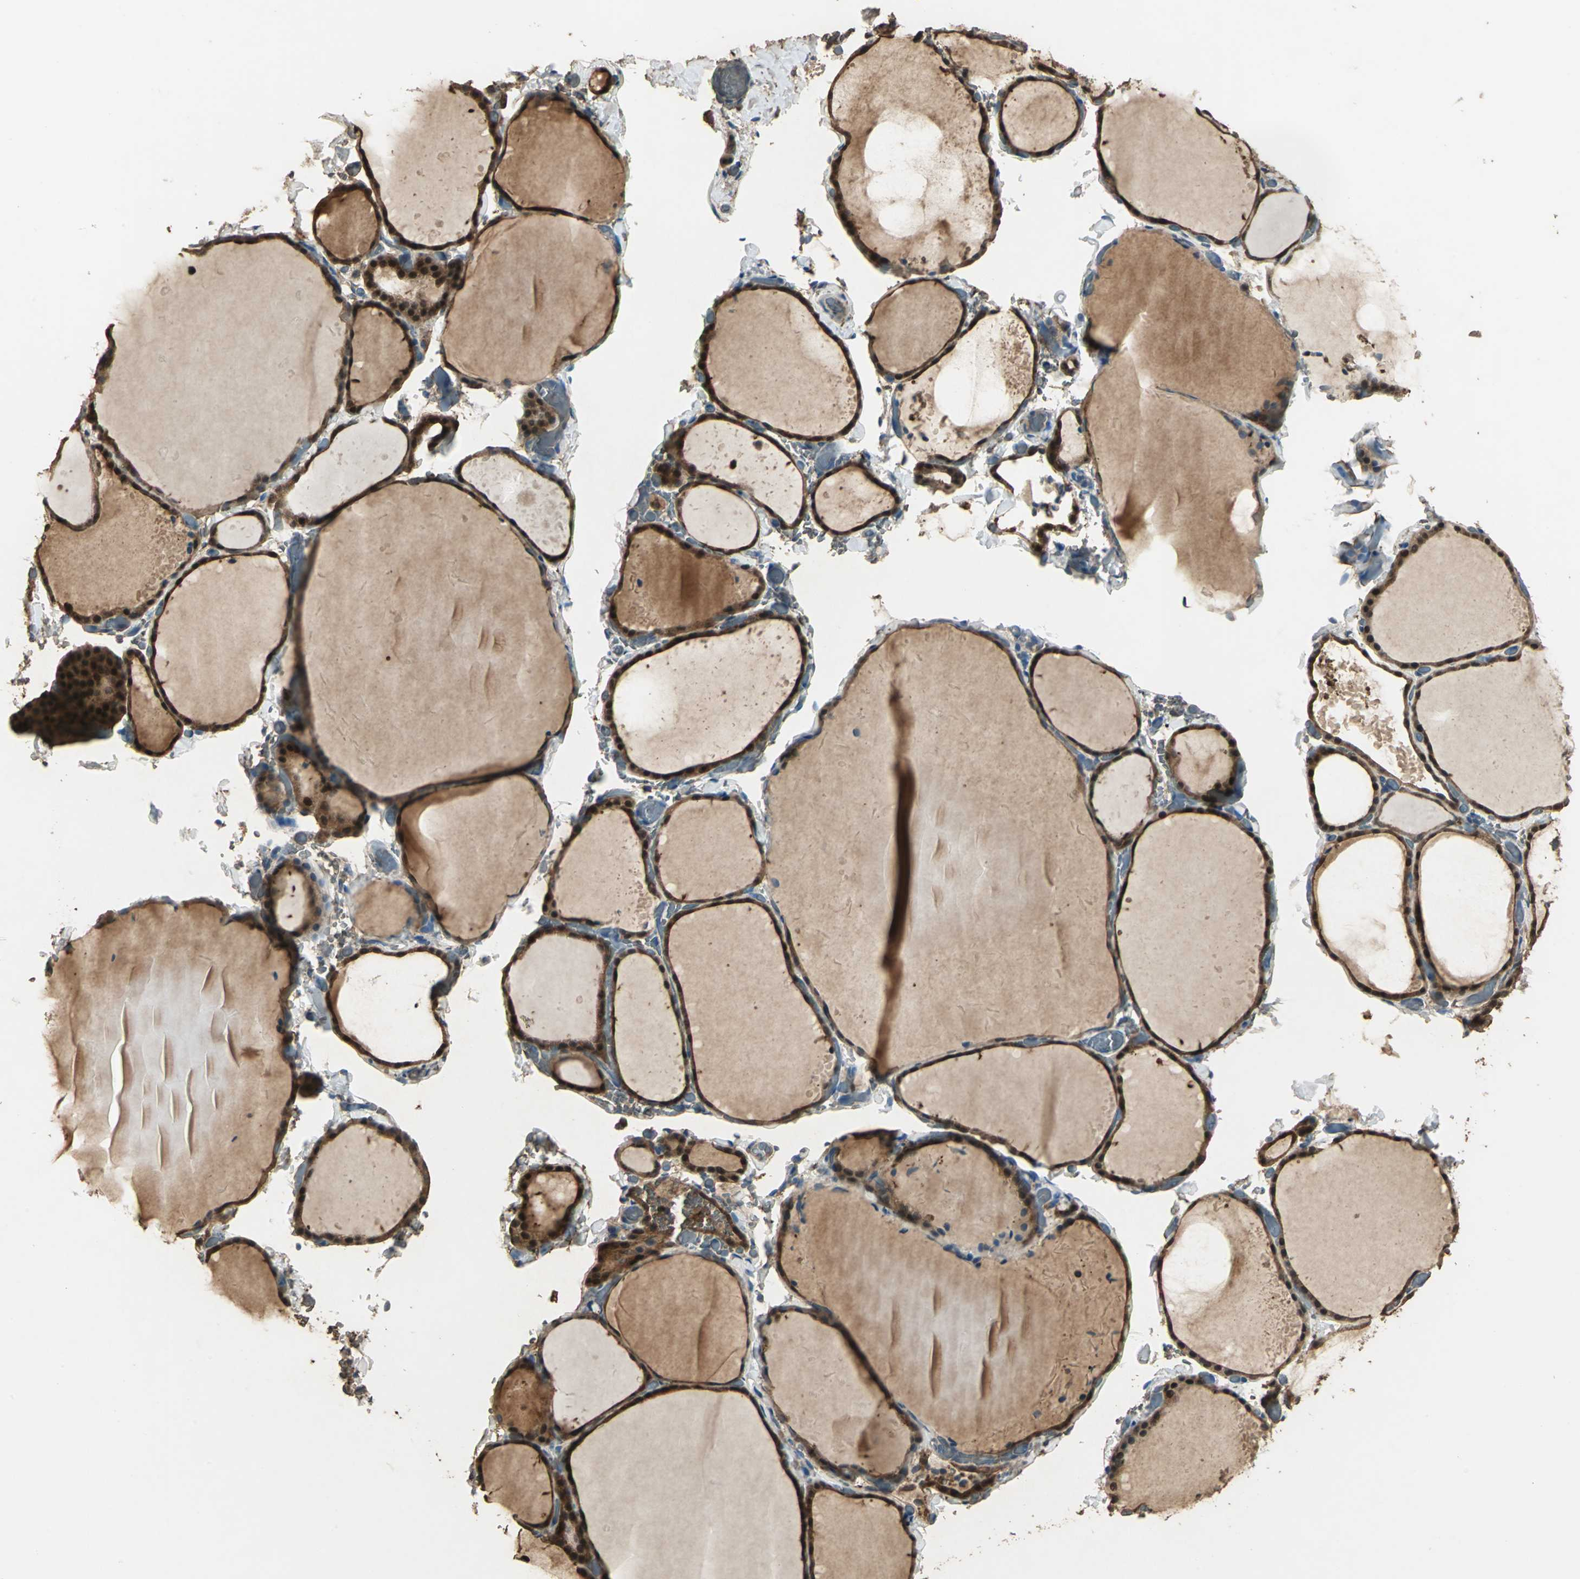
{"staining": {"intensity": "strong", "quantity": ">75%", "location": "cytoplasmic/membranous,nuclear"}, "tissue": "thyroid gland", "cell_type": "Glandular cells", "image_type": "normal", "snomed": [{"axis": "morphology", "description": "Normal tissue, NOS"}, {"axis": "topography", "description": "Thyroid gland"}], "caption": "Thyroid gland stained with DAB immunohistochemistry (IHC) displays high levels of strong cytoplasmic/membranous,nuclear expression in about >75% of glandular cells.", "gene": "DDAH1", "patient": {"sex": "female", "age": 22}}